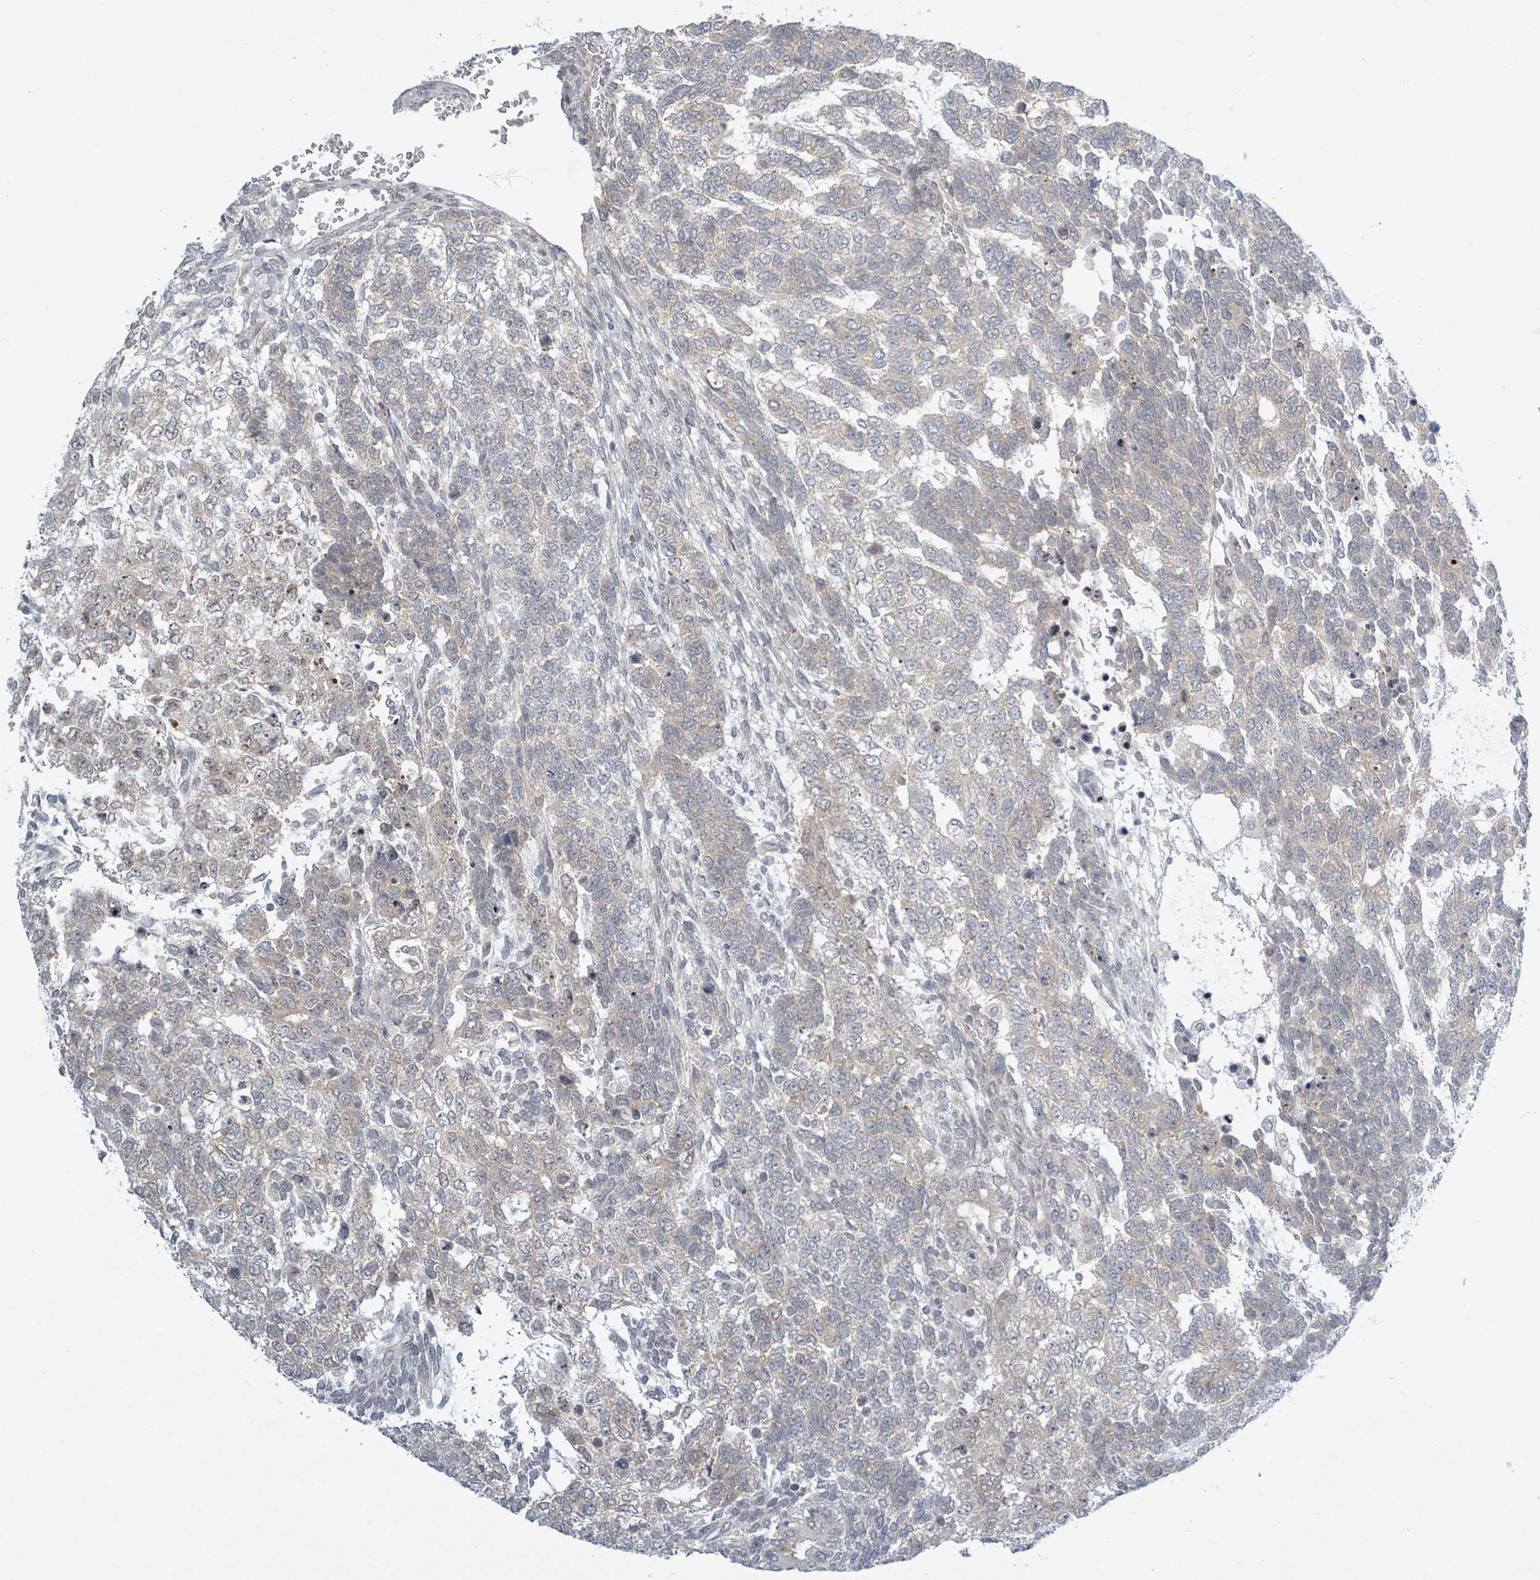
{"staining": {"intensity": "weak", "quantity": "<25%", "location": "cytoplasmic/membranous"}, "tissue": "testis cancer", "cell_type": "Tumor cells", "image_type": "cancer", "snomed": [{"axis": "morphology", "description": "Carcinoma, Embryonal, NOS"}, {"axis": "topography", "description": "Testis"}], "caption": "Protein analysis of testis cancer (embryonal carcinoma) exhibits no significant expression in tumor cells. Brightfield microscopy of immunohistochemistry stained with DAB (brown) and hematoxylin (blue), captured at high magnification.", "gene": "RPL32", "patient": {"sex": "male", "age": 23}}